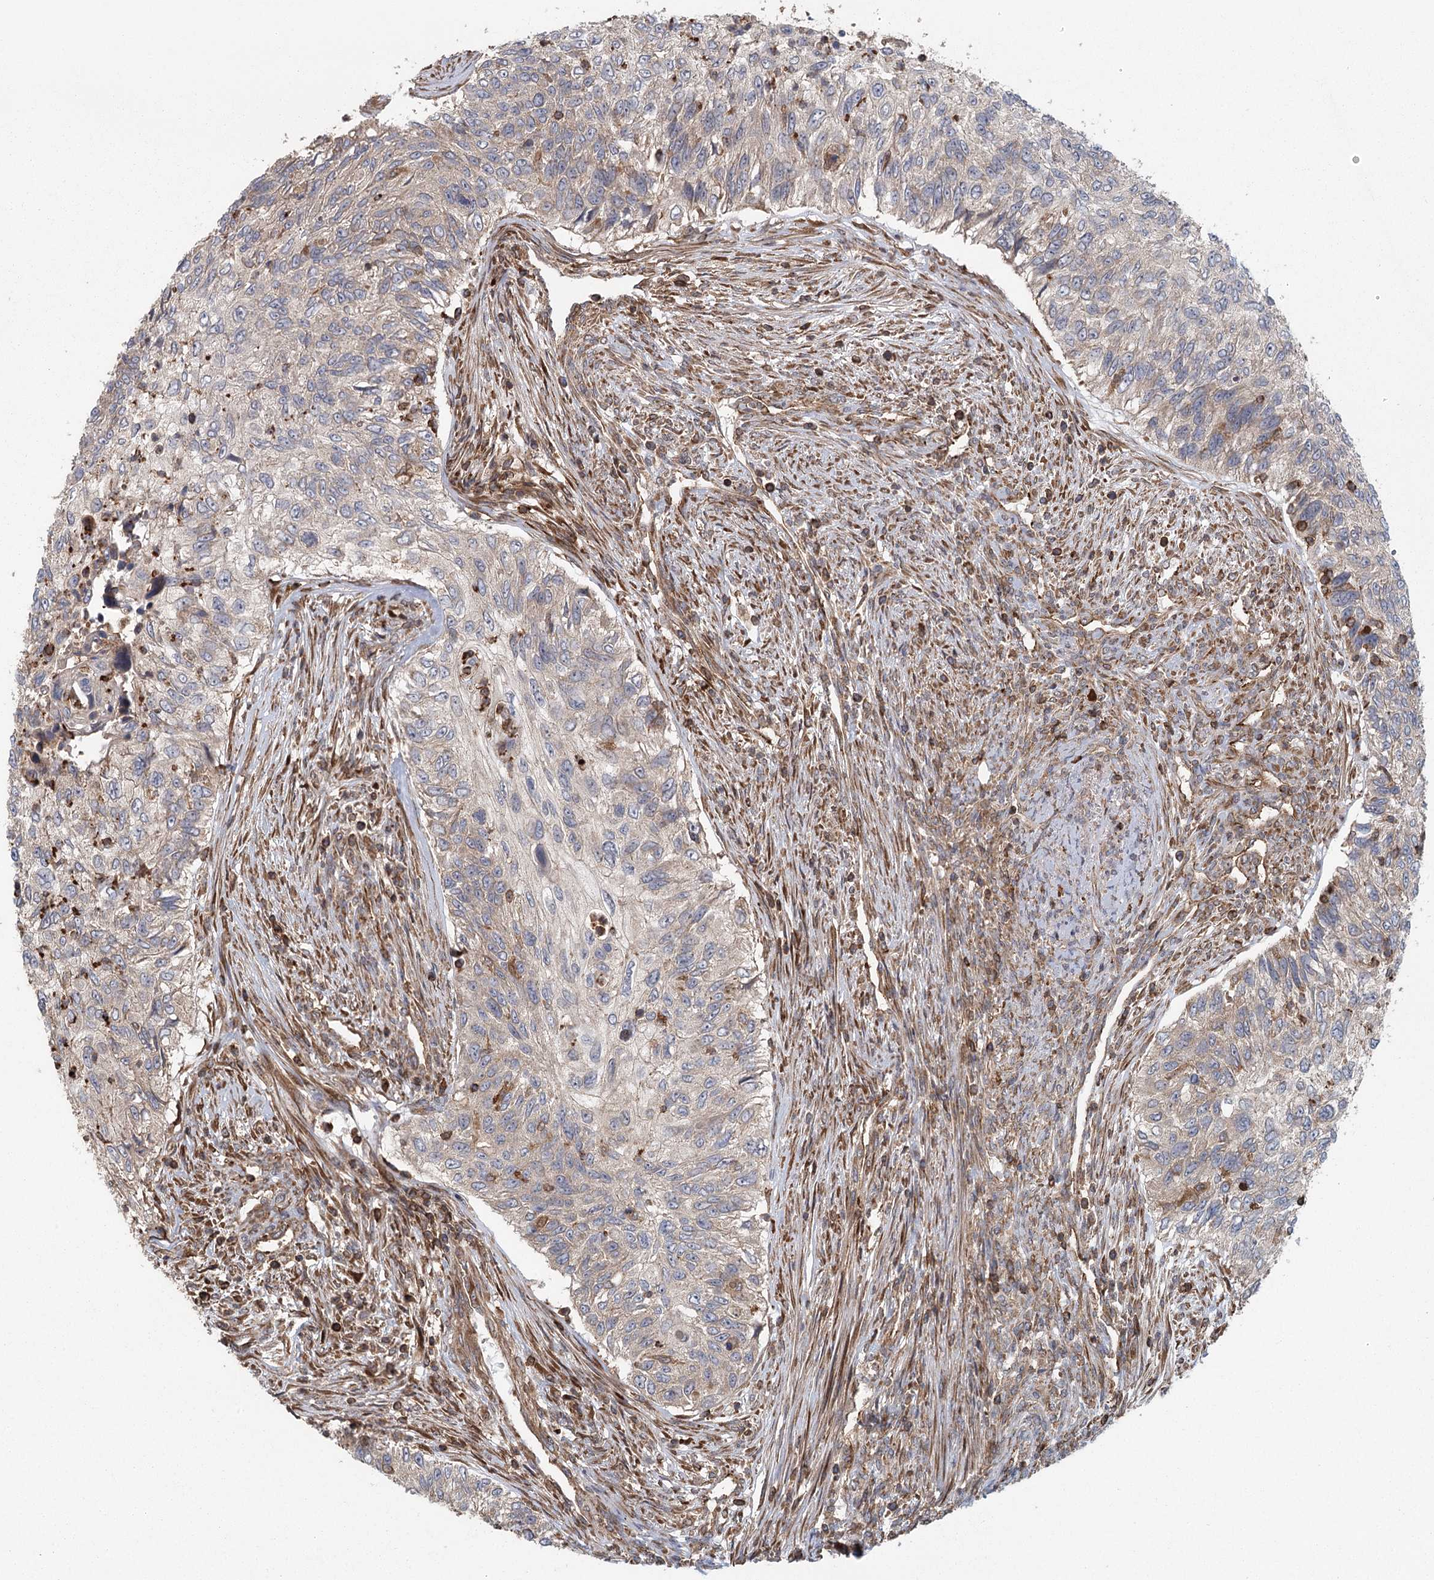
{"staining": {"intensity": "negative", "quantity": "none", "location": "none"}, "tissue": "urothelial cancer", "cell_type": "Tumor cells", "image_type": "cancer", "snomed": [{"axis": "morphology", "description": "Urothelial carcinoma, High grade"}, {"axis": "topography", "description": "Urinary bladder"}], "caption": "High-grade urothelial carcinoma was stained to show a protein in brown. There is no significant staining in tumor cells.", "gene": "PLEKHA7", "patient": {"sex": "female", "age": 60}}